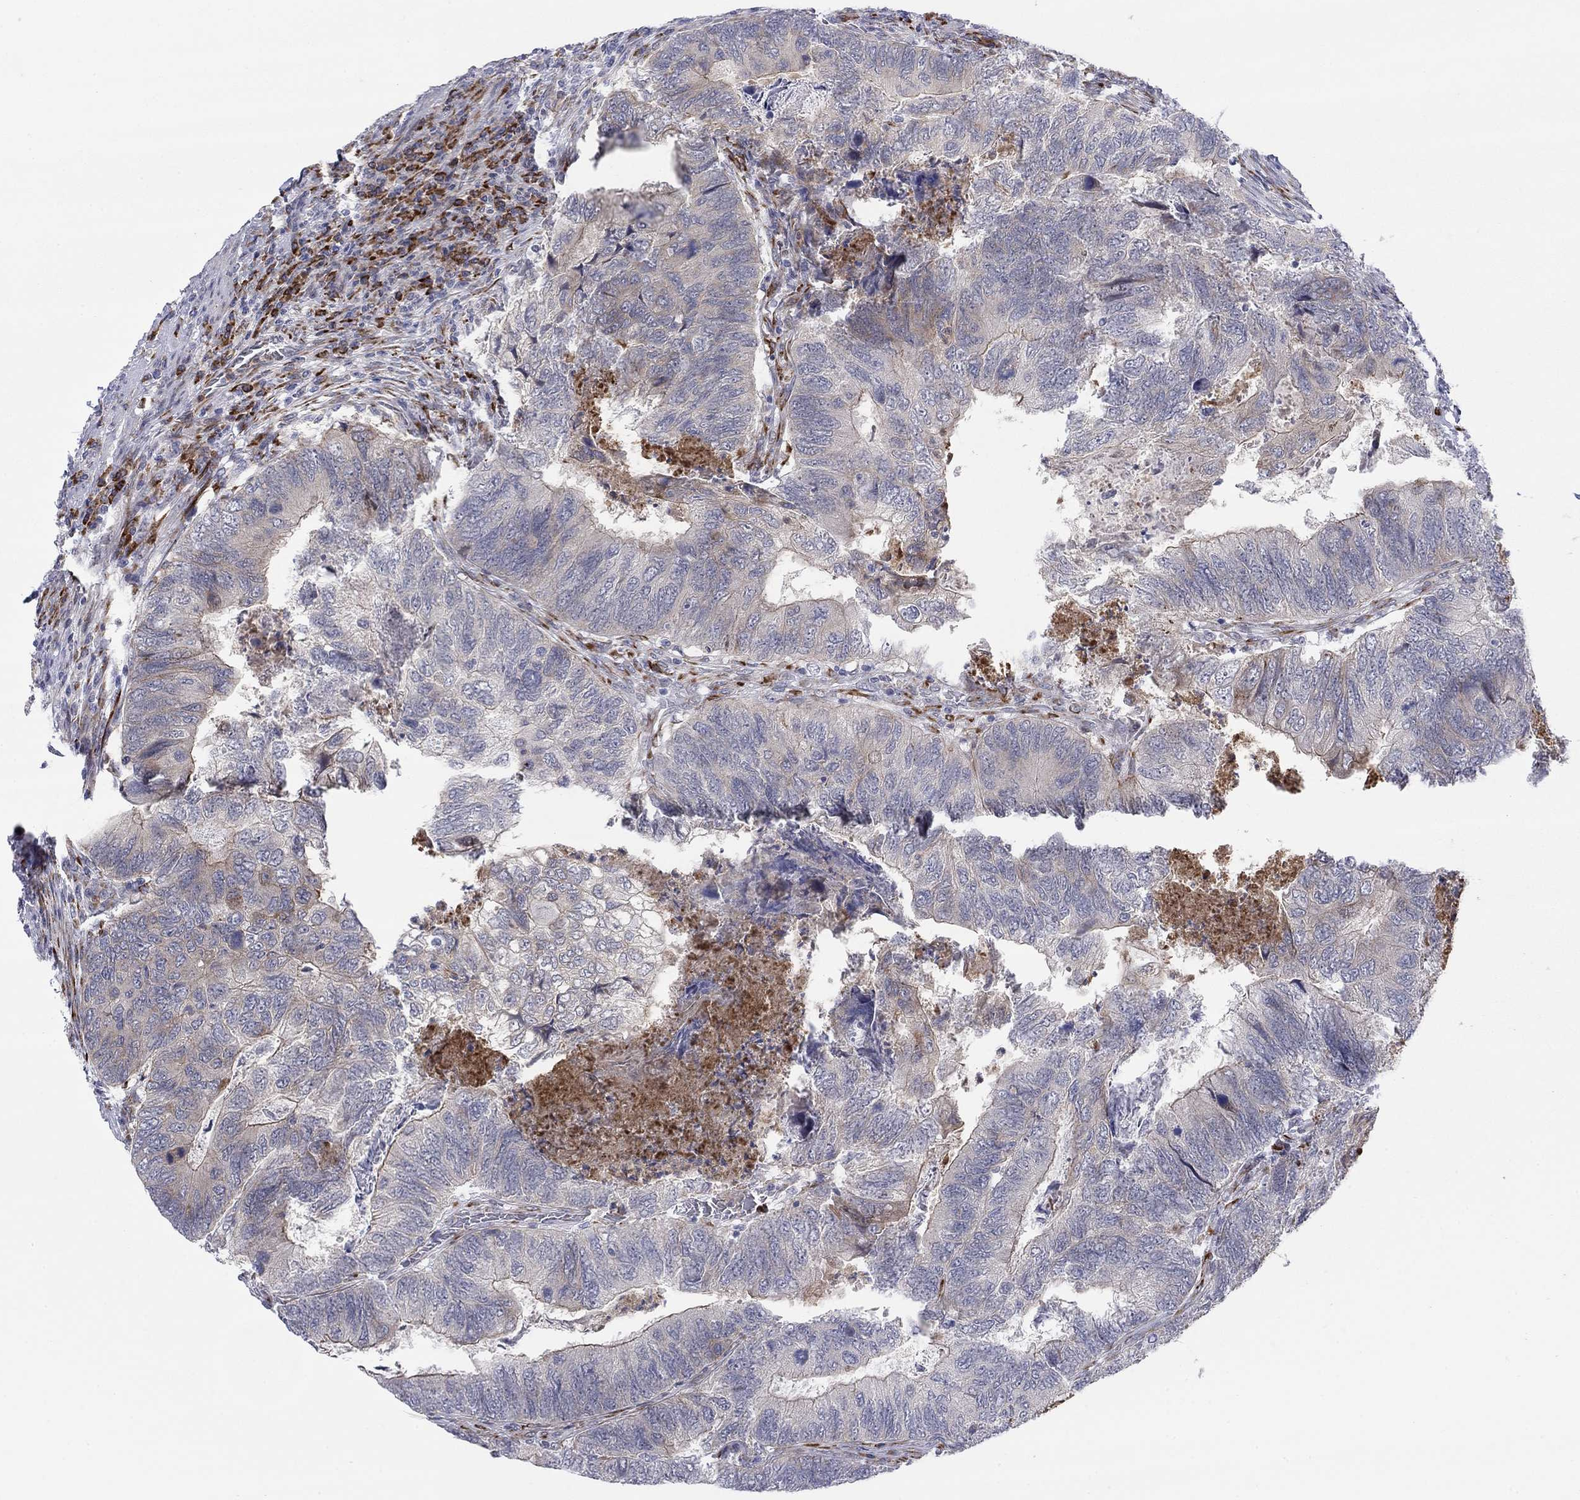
{"staining": {"intensity": "negative", "quantity": "none", "location": "none"}, "tissue": "colorectal cancer", "cell_type": "Tumor cells", "image_type": "cancer", "snomed": [{"axis": "morphology", "description": "Adenocarcinoma, NOS"}, {"axis": "topography", "description": "Colon"}], "caption": "This is an immunohistochemistry (IHC) micrograph of human adenocarcinoma (colorectal). There is no staining in tumor cells.", "gene": "TTC21B", "patient": {"sex": "female", "age": 67}}